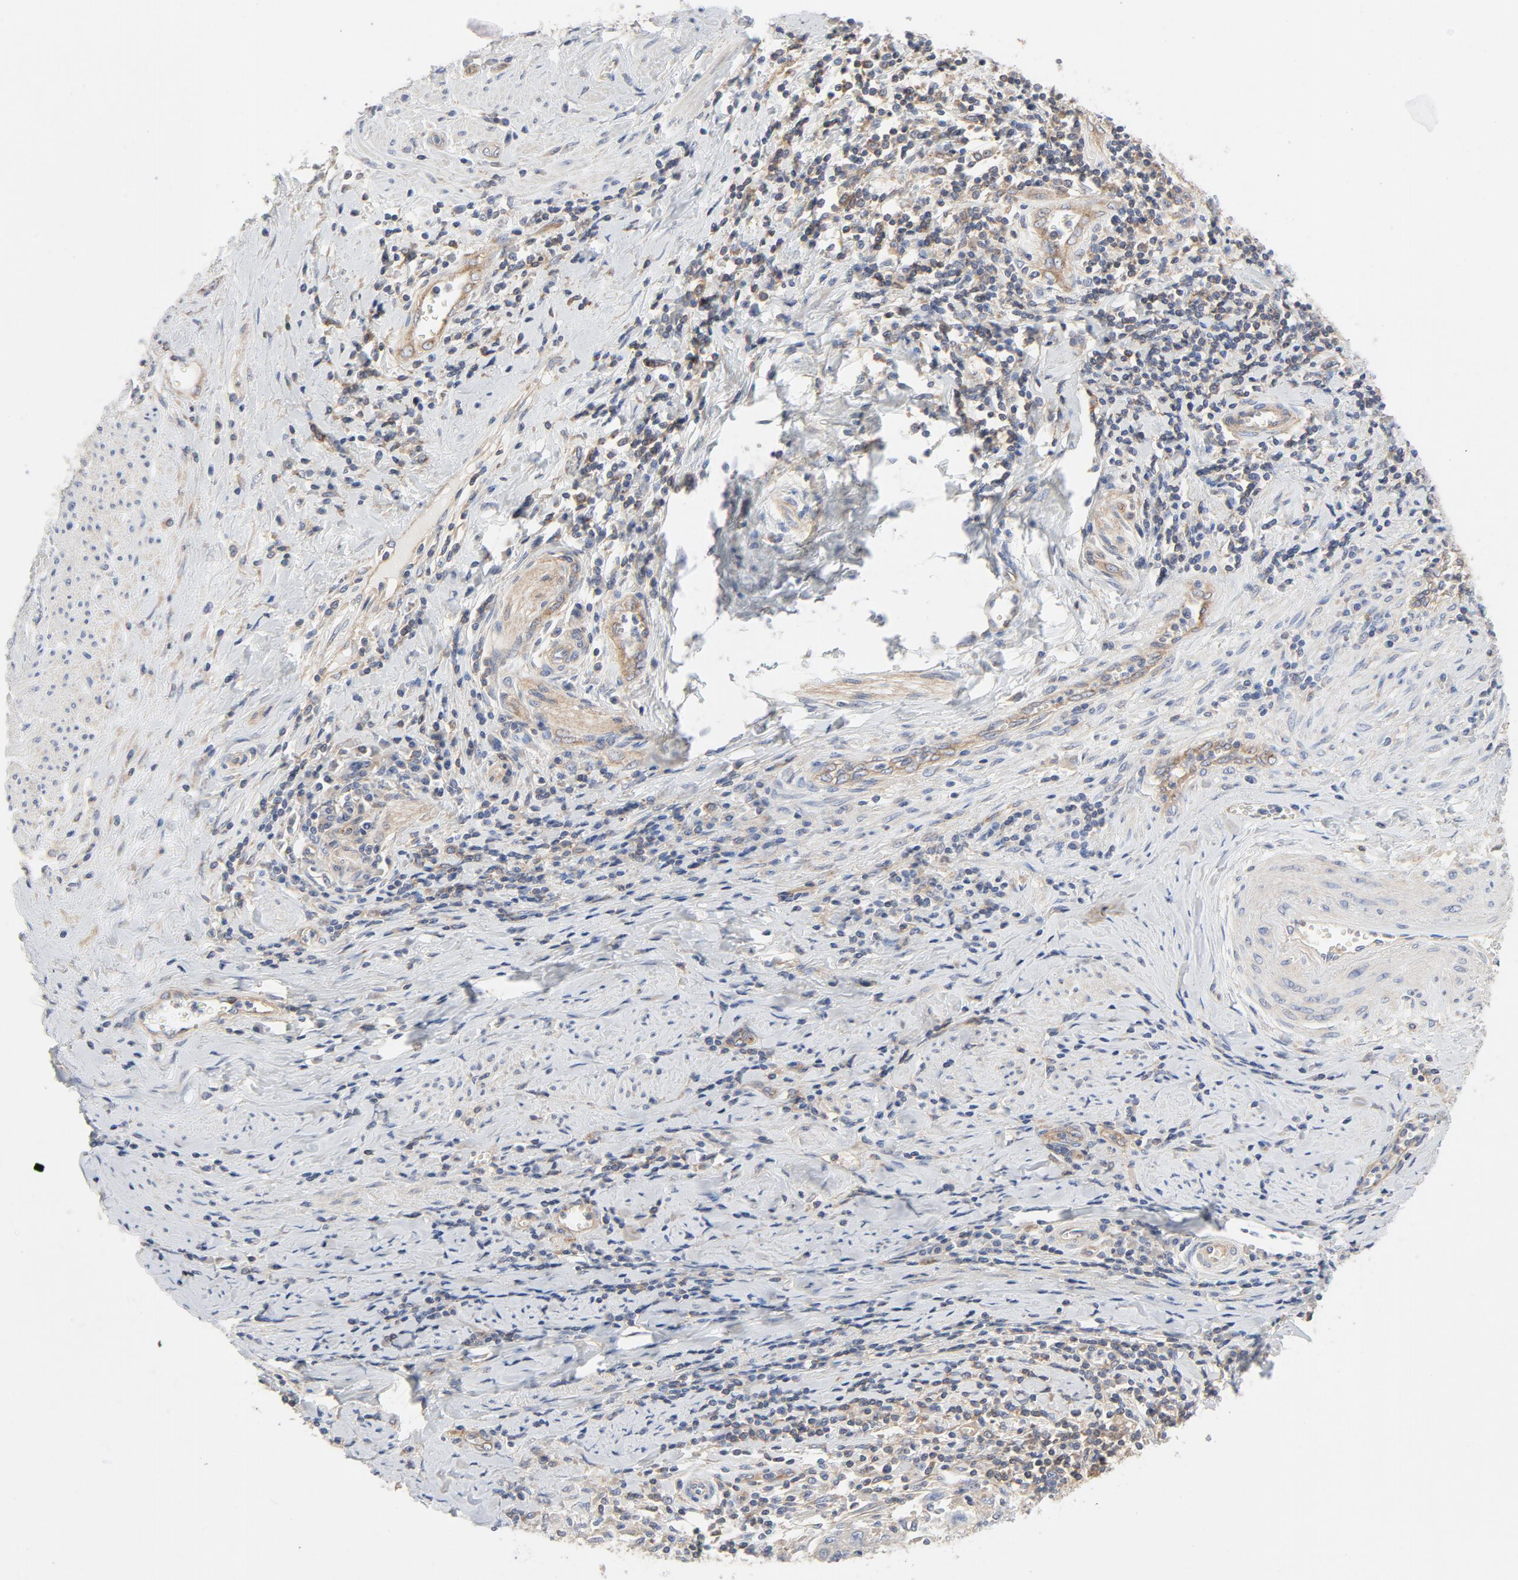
{"staining": {"intensity": "weak", "quantity": "25%-75%", "location": "cytoplasmic/membranous"}, "tissue": "cervical cancer", "cell_type": "Tumor cells", "image_type": "cancer", "snomed": [{"axis": "morphology", "description": "Squamous cell carcinoma, NOS"}, {"axis": "topography", "description": "Cervix"}], "caption": "Protein staining exhibits weak cytoplasmic/membranous positivity in about 25%-75% of tumor cells in cervical squamous cell carcinoma.", "gene": "RABEP1", "patient": {"sex": "female", "age": 53}}